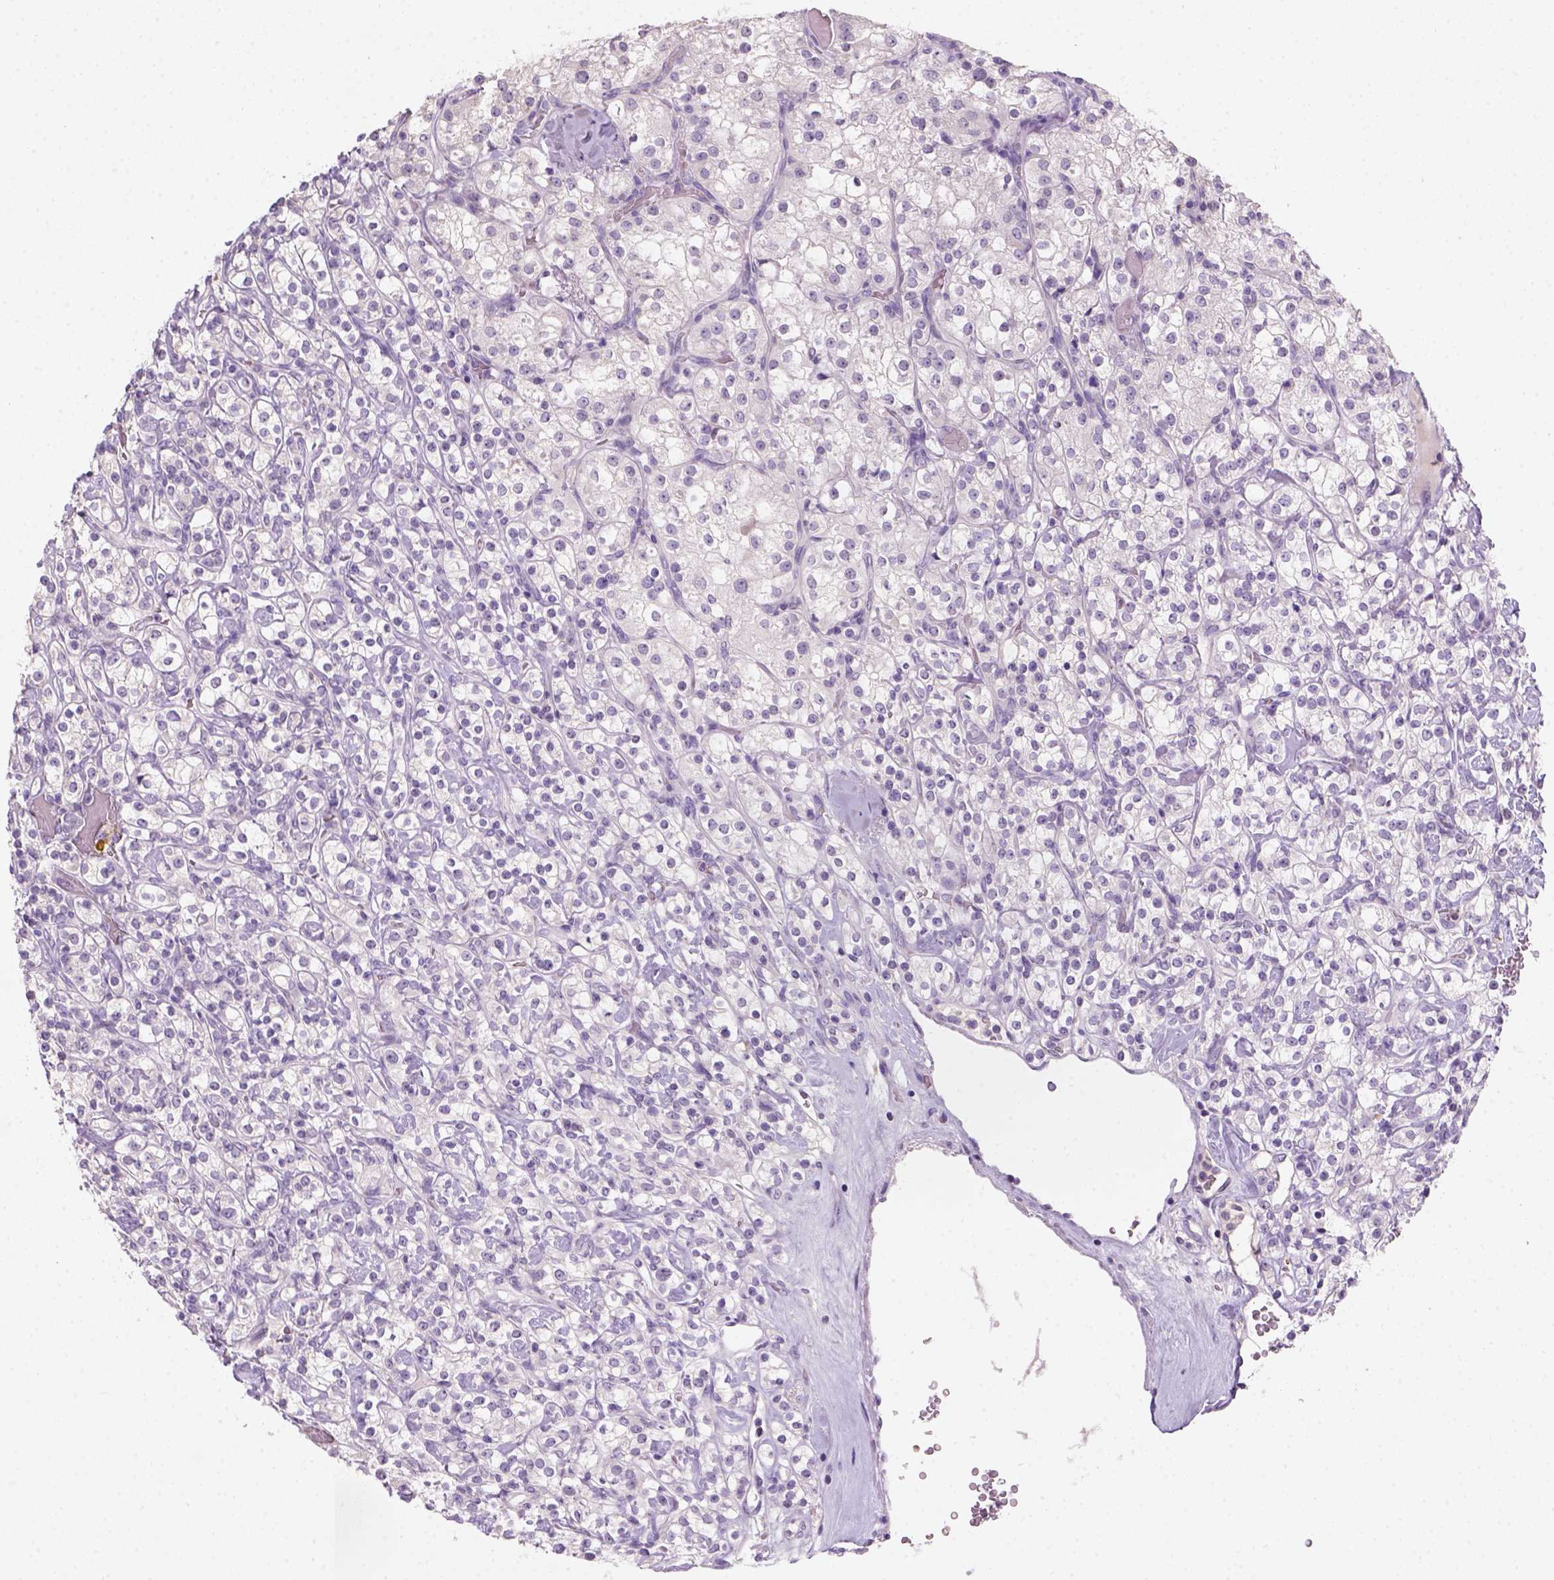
{"staining": {"intensity": "negative", "quantity": "none", "location": "none"}, "tissue": "renal cancer", "cell_type": "Tumor cells", "image_type": "cancer", "snomed": [{"axis": "morphology", "description": "Adenocarcinoma, NOS"}, {"axis": "topography", "description": "Kidney"}], "caption": "Tumor cells show no significant expression in adenocarcinoma (renal). (DAB immunohistochemistry (IHC) visualized using brightfield microscopy, high magnification).", "gene": "ZMAT4", "patient": {"sex": "male", "age": 77}}